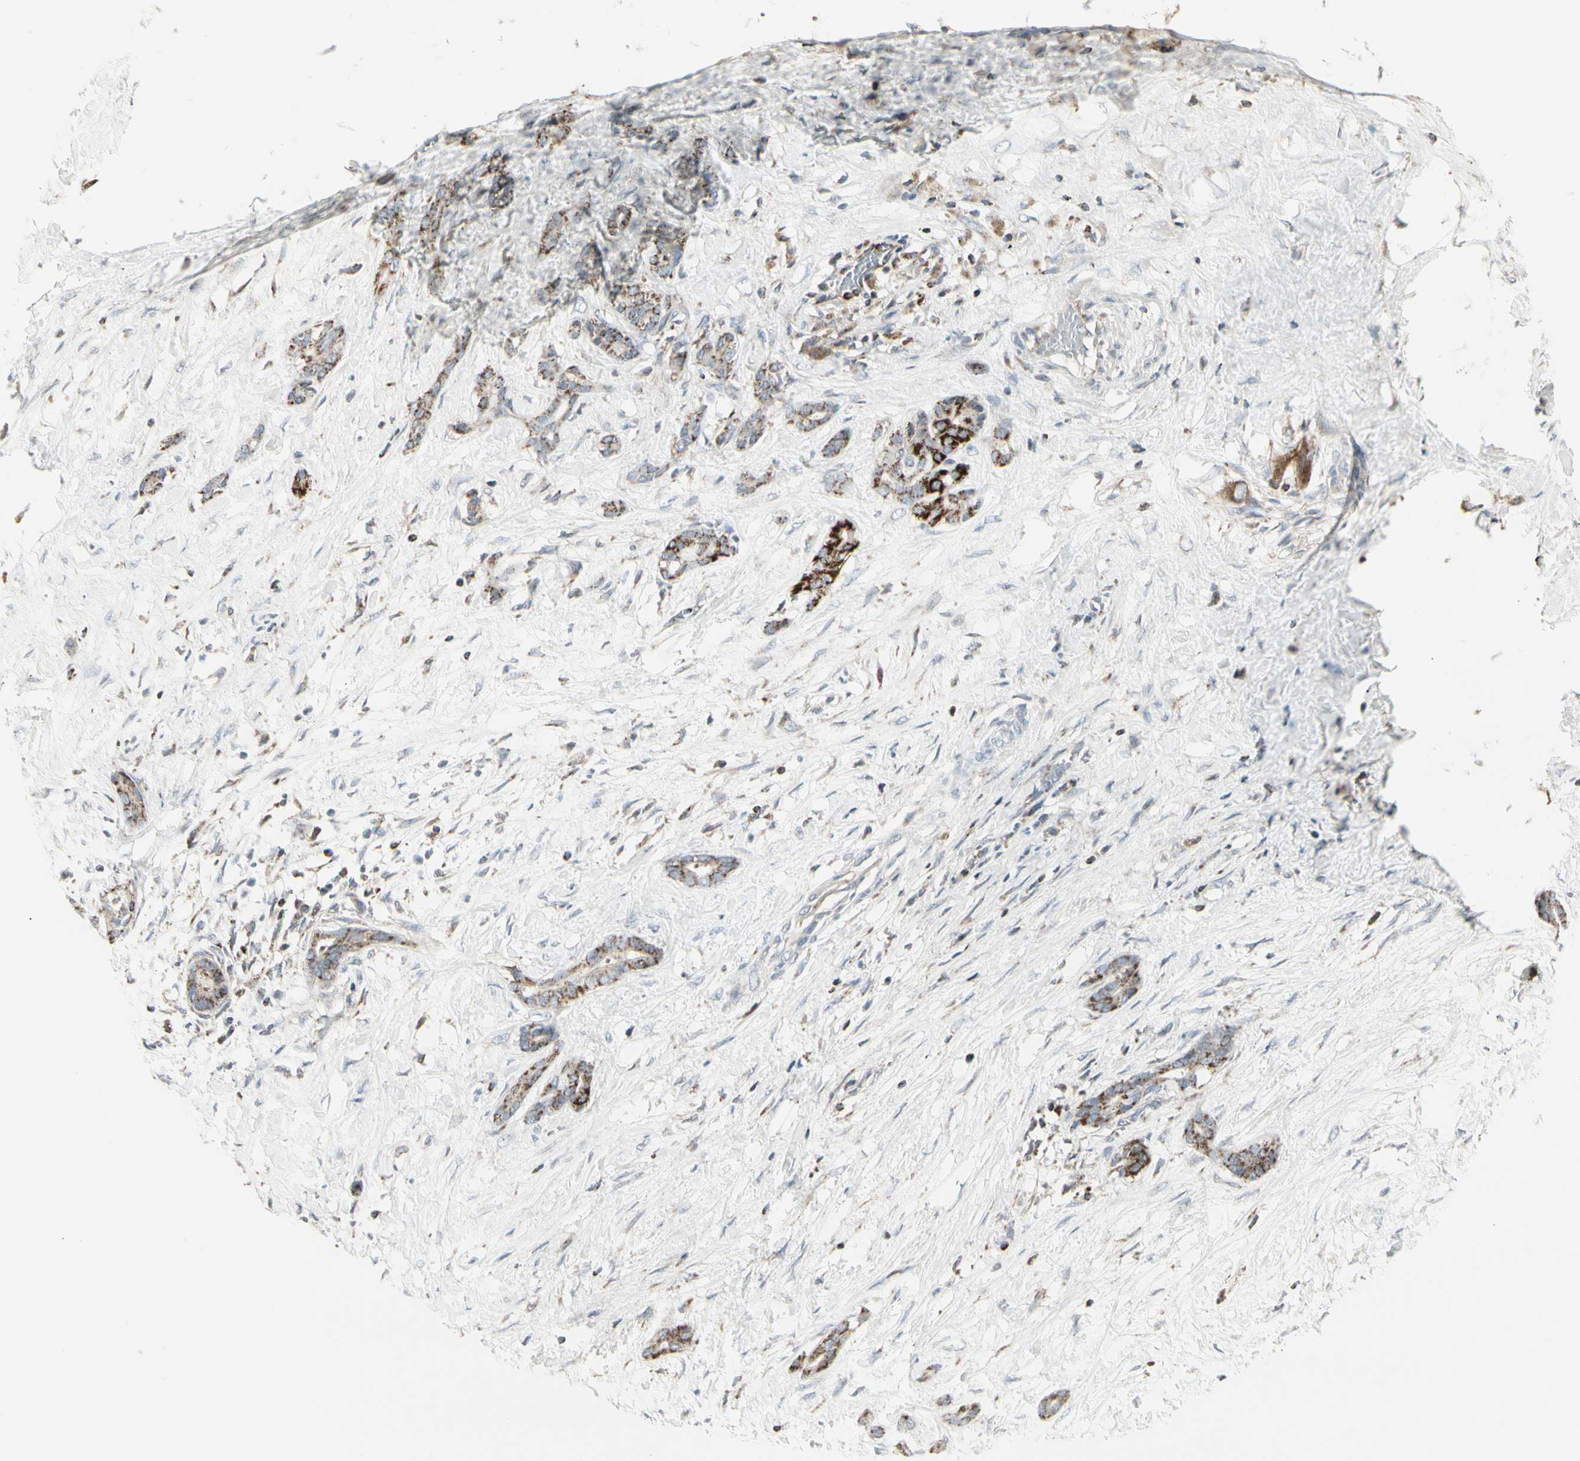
{"staining": {"intensity": "strong", "quantity": "<25%", "location": "cytoplasmic/membranous"}, "tissue": "pancreatic cancer", "cell_type": "Tumor cells", "image_type": "cancer", "snomed": [{"axis": "morphology", "description": "Adenocarcinoma, NOS"}, {"axis": "topography", "description": "Pancreas"}], "caption": "There is medium levels of strong cytoplasmic/membranous staining in tumor cells of adenocarcinoma (pancreatic), as demonstrated by immunohistochemical staining (brown color).", "gene": "TMEM176A", "patient": {"sex": "male", "age": 41}}